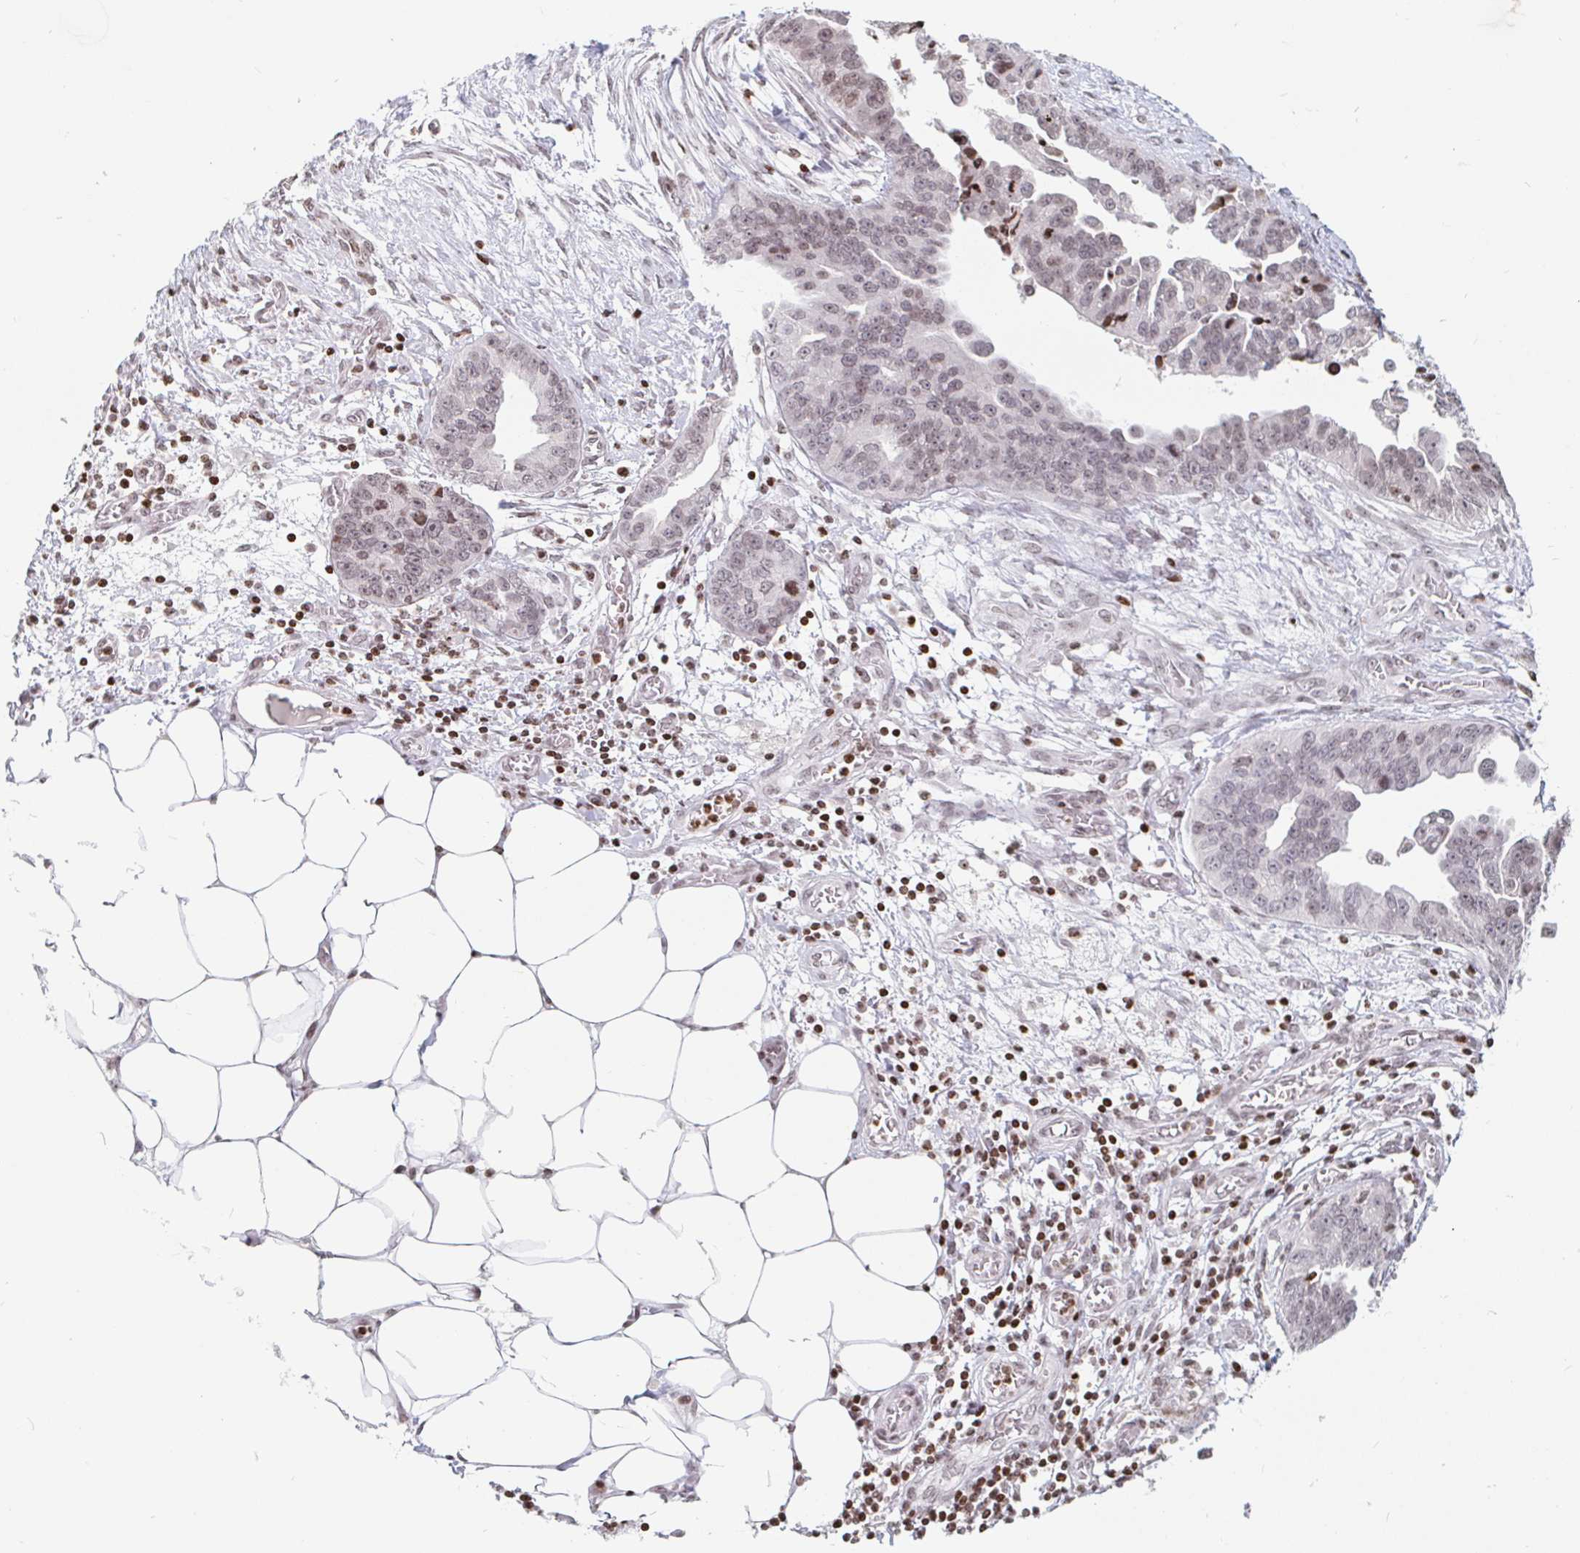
{"staining": {"intensity": "weak", "quantity": ">75%", "location": "nuclear"}, "tissue": "ovarian cancer", "cell_type": "Tumor cells", "image_type": "cancer", "snomed": [{"axis": "morphology", "description": "Cystadenocarcinoma, serous, NOS"}, {"axis": "topography", "description": "Ovary"}], "caption": "DAB (3,3'-diaminobenzidine) immunohistochemical staining of human serous cystadenocarcinoma (ovarian) reveals weak nuclear protein positivity in about >75% of tumor cells.", "gene": "HOXC10", "patient": {"sex": "female", "age": 75}}